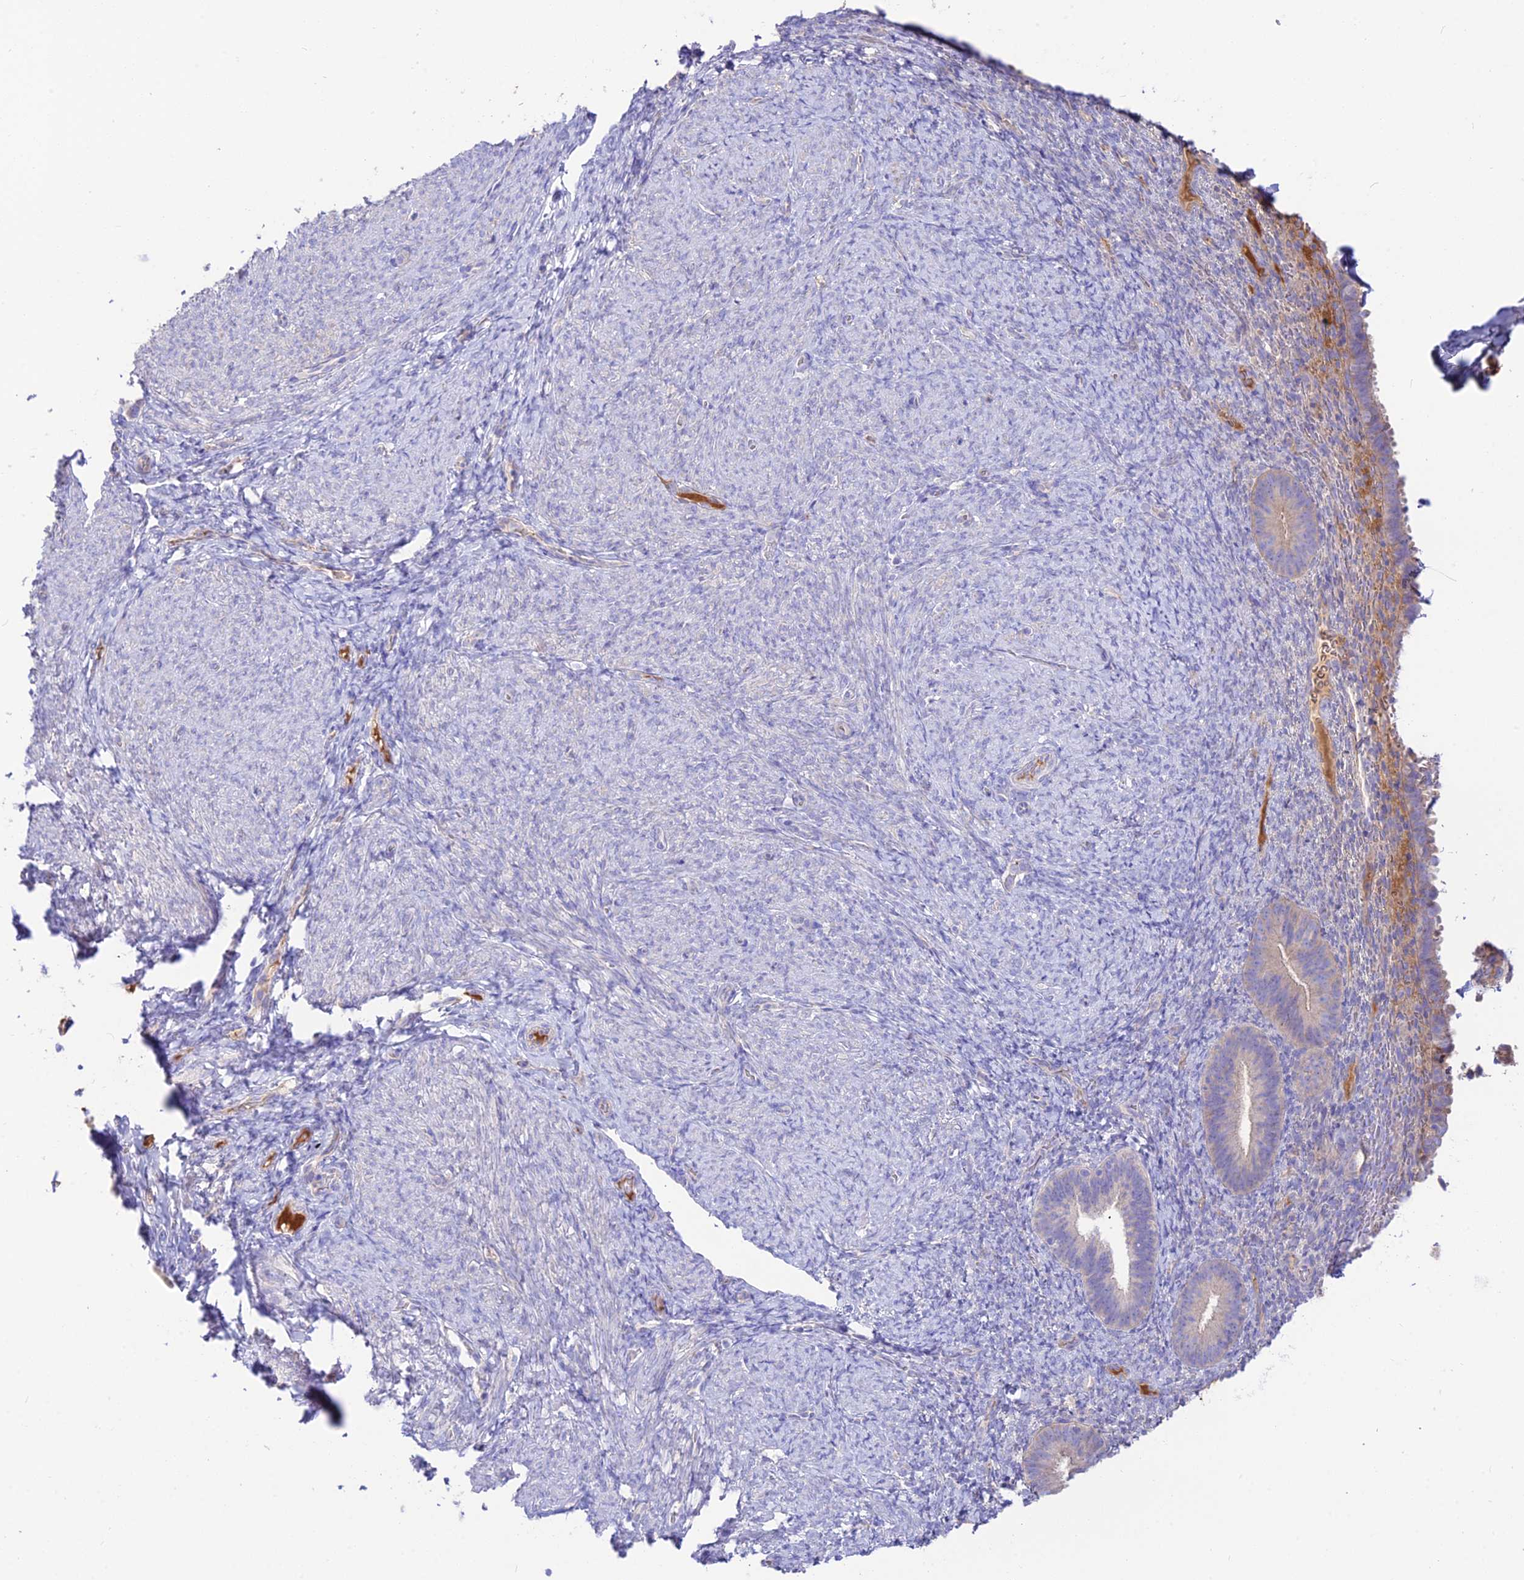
{"staining": {"intensity": "negative", "quantity": "none", "location": "none"}, "tissue": "endometrium", "cell_type": "Cells in endometrial stroma", "image_type": "normal", "snomed": [{"axis": "morphology", "description": "Normal tissue, NOS"}, {"axis": "topography", "description": "Endometrium"}], "caption": "Photomicrograph shows no significant protein expression in cells in endometrial stroma of unremarkable endometrium. The staining is performed using DAB brown chromogen with nuclei counter-stained in using hematoxylin.", "gene": "NLRP9", "patient": {"sex": "female", "age": 65}}